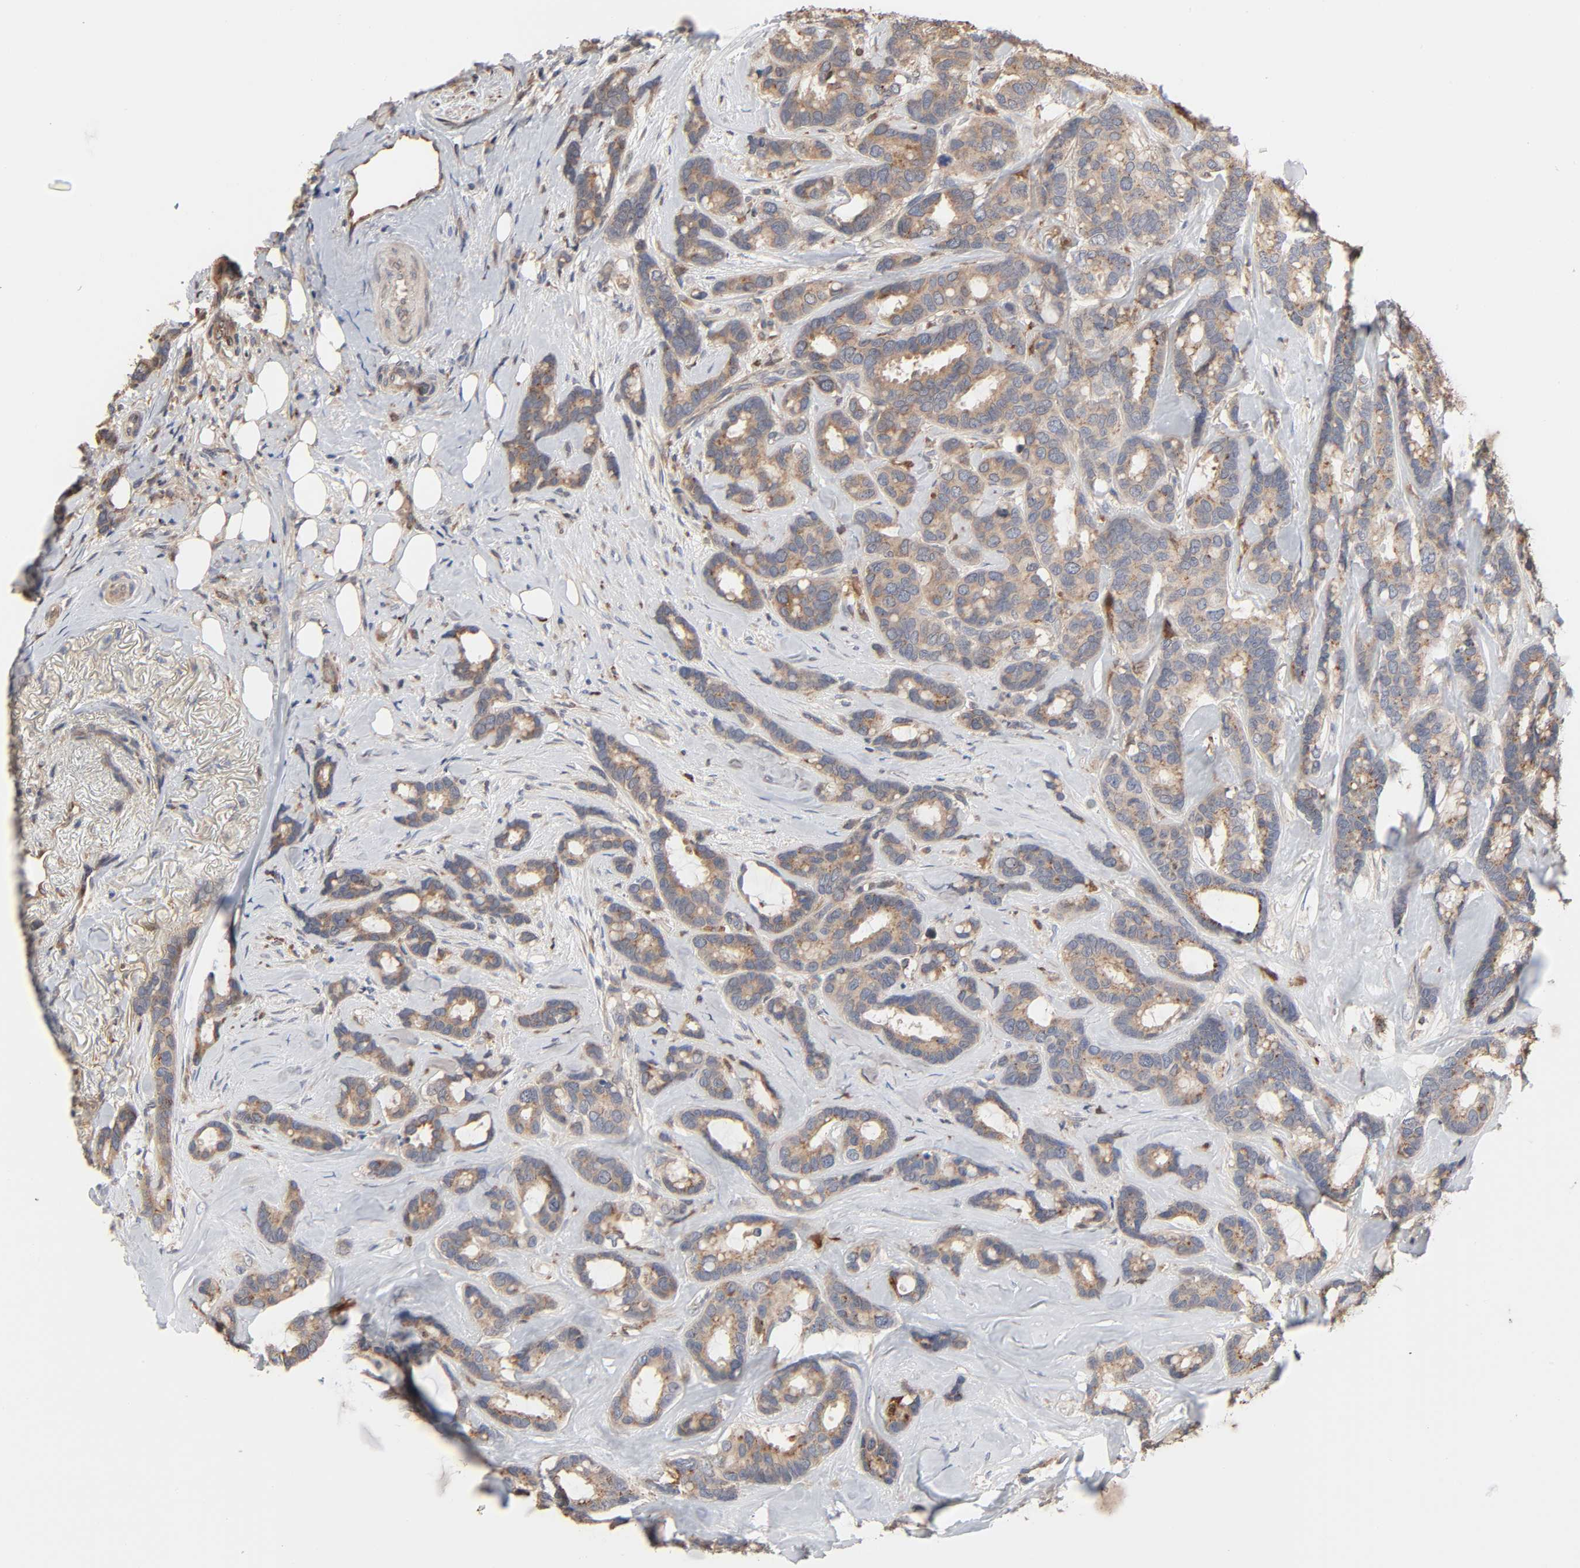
{"staining": {"intensity": "moderate", "quantity": ">75%", "location": "cytoplasmic/membranous"}, "tissue": "breast cancer", "cell_type": "Tumor cells", "image_type": "cancer", "snomed": [{"axis": "morphology", "description": "Duct carcinoma"}, {"axis": "topography", "description": "Breast"}], "caption": "Invasive ductal carcinoma (breast) stained with DAB (3,3'-diaminobenzidine) immunohistochemistry (IHC) exhibits medium levels of moderate cytoplasmic/membranous staining in approximately >75% of tumor cells. (DAB (3,3'-diaminobenzidine) IHC, brown staining for protein, blue staining for nuclei).", "gene": "NDRG2", "patient": {"sex": "female", "age": 87}}